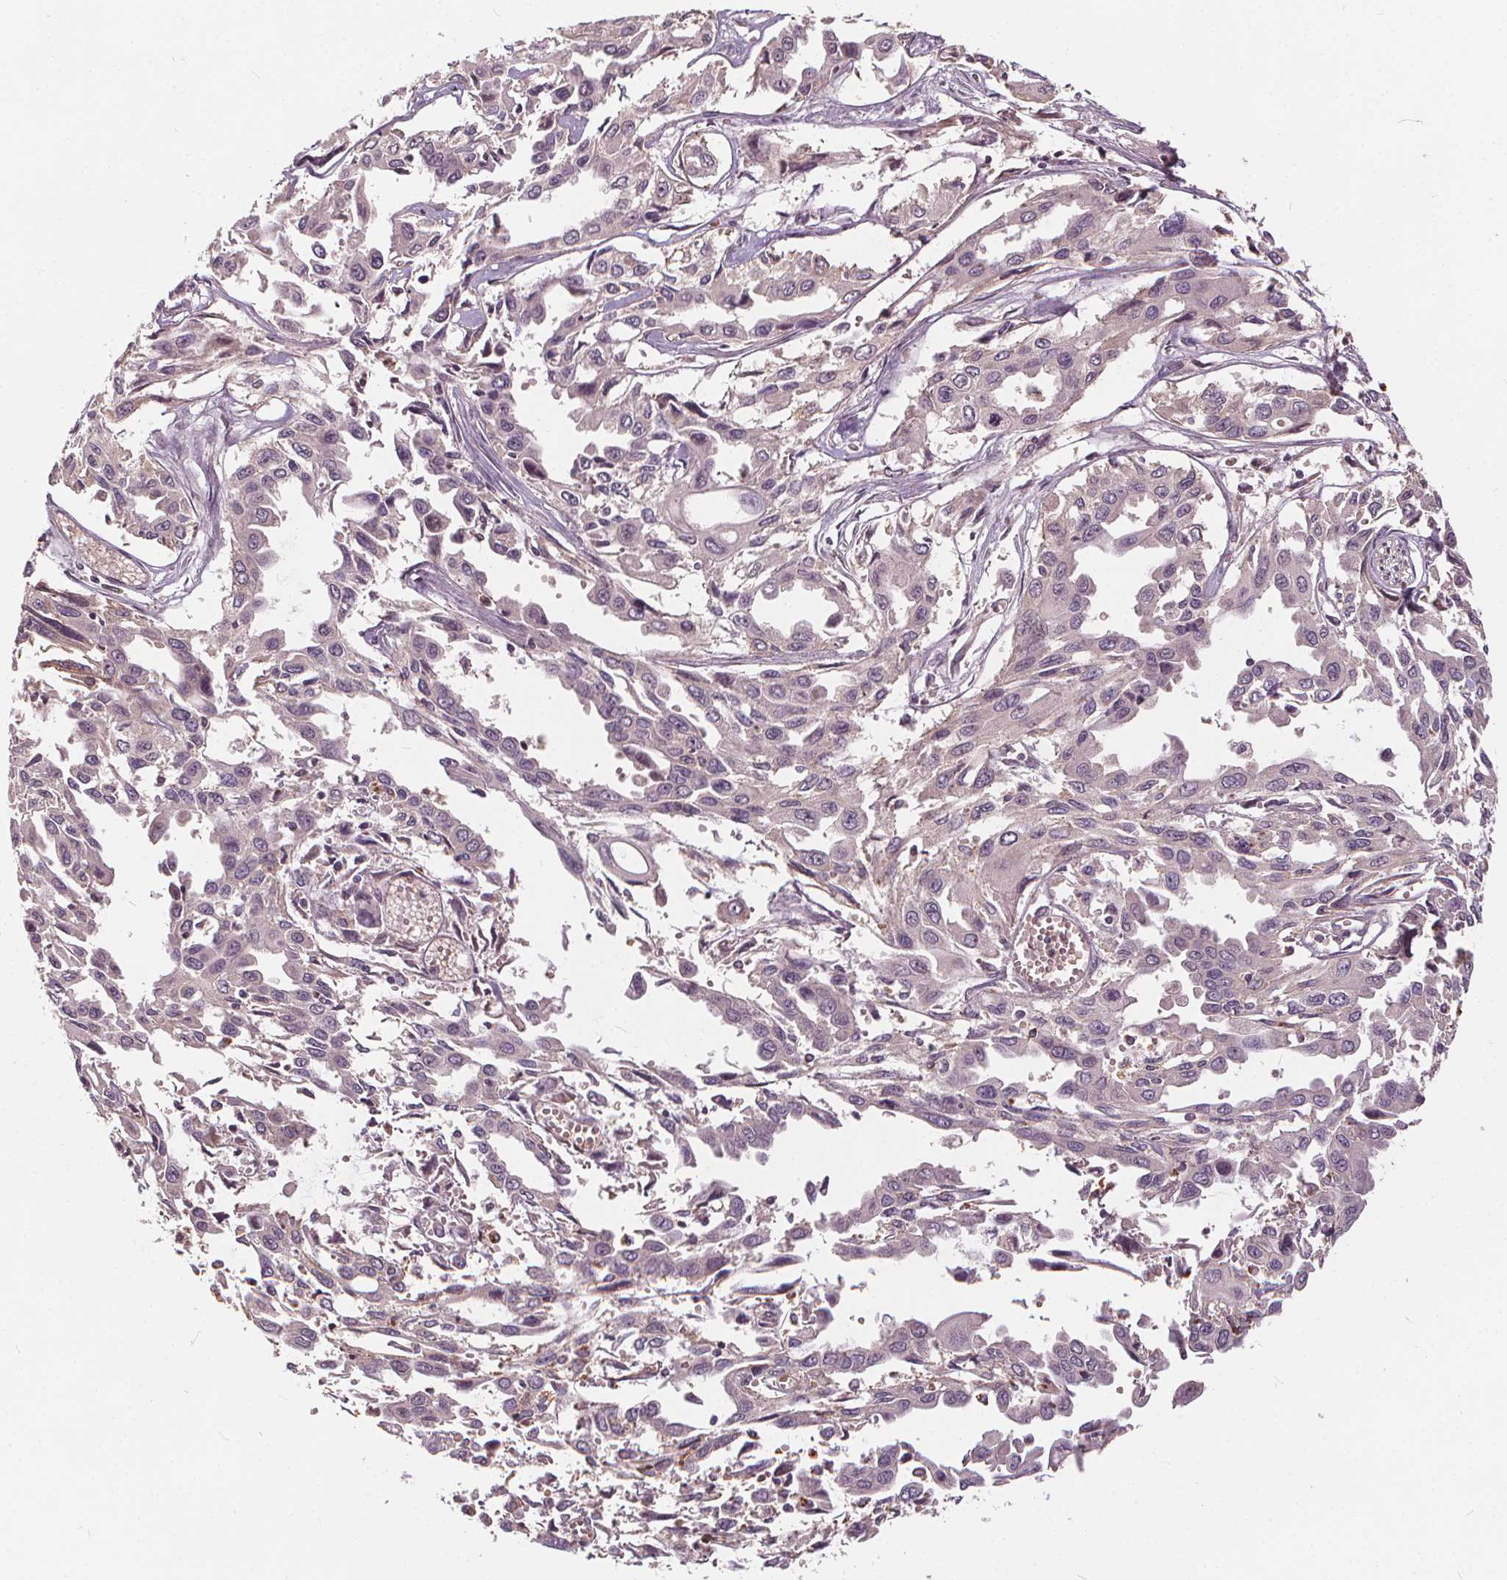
{"staining": {"intensity": "negative", "quantity": "none", "location": "none"}, "tissue": "pancreatic cancer", "cell_type": "Tumor cells", "image_type": "cancer", "snomed": [{"axis": "morphology", "description": "Adenocarcinoma, NOS"}, {"axis": "topography", "description": "Pancreas"}], "caption": "Photomicrograph shows no protein staining in tumor cells of pancreatic cancer (adenocarcinoma) tissue.", "gene": "IPO13", "patient": {"sex": "female", "age": 55}}